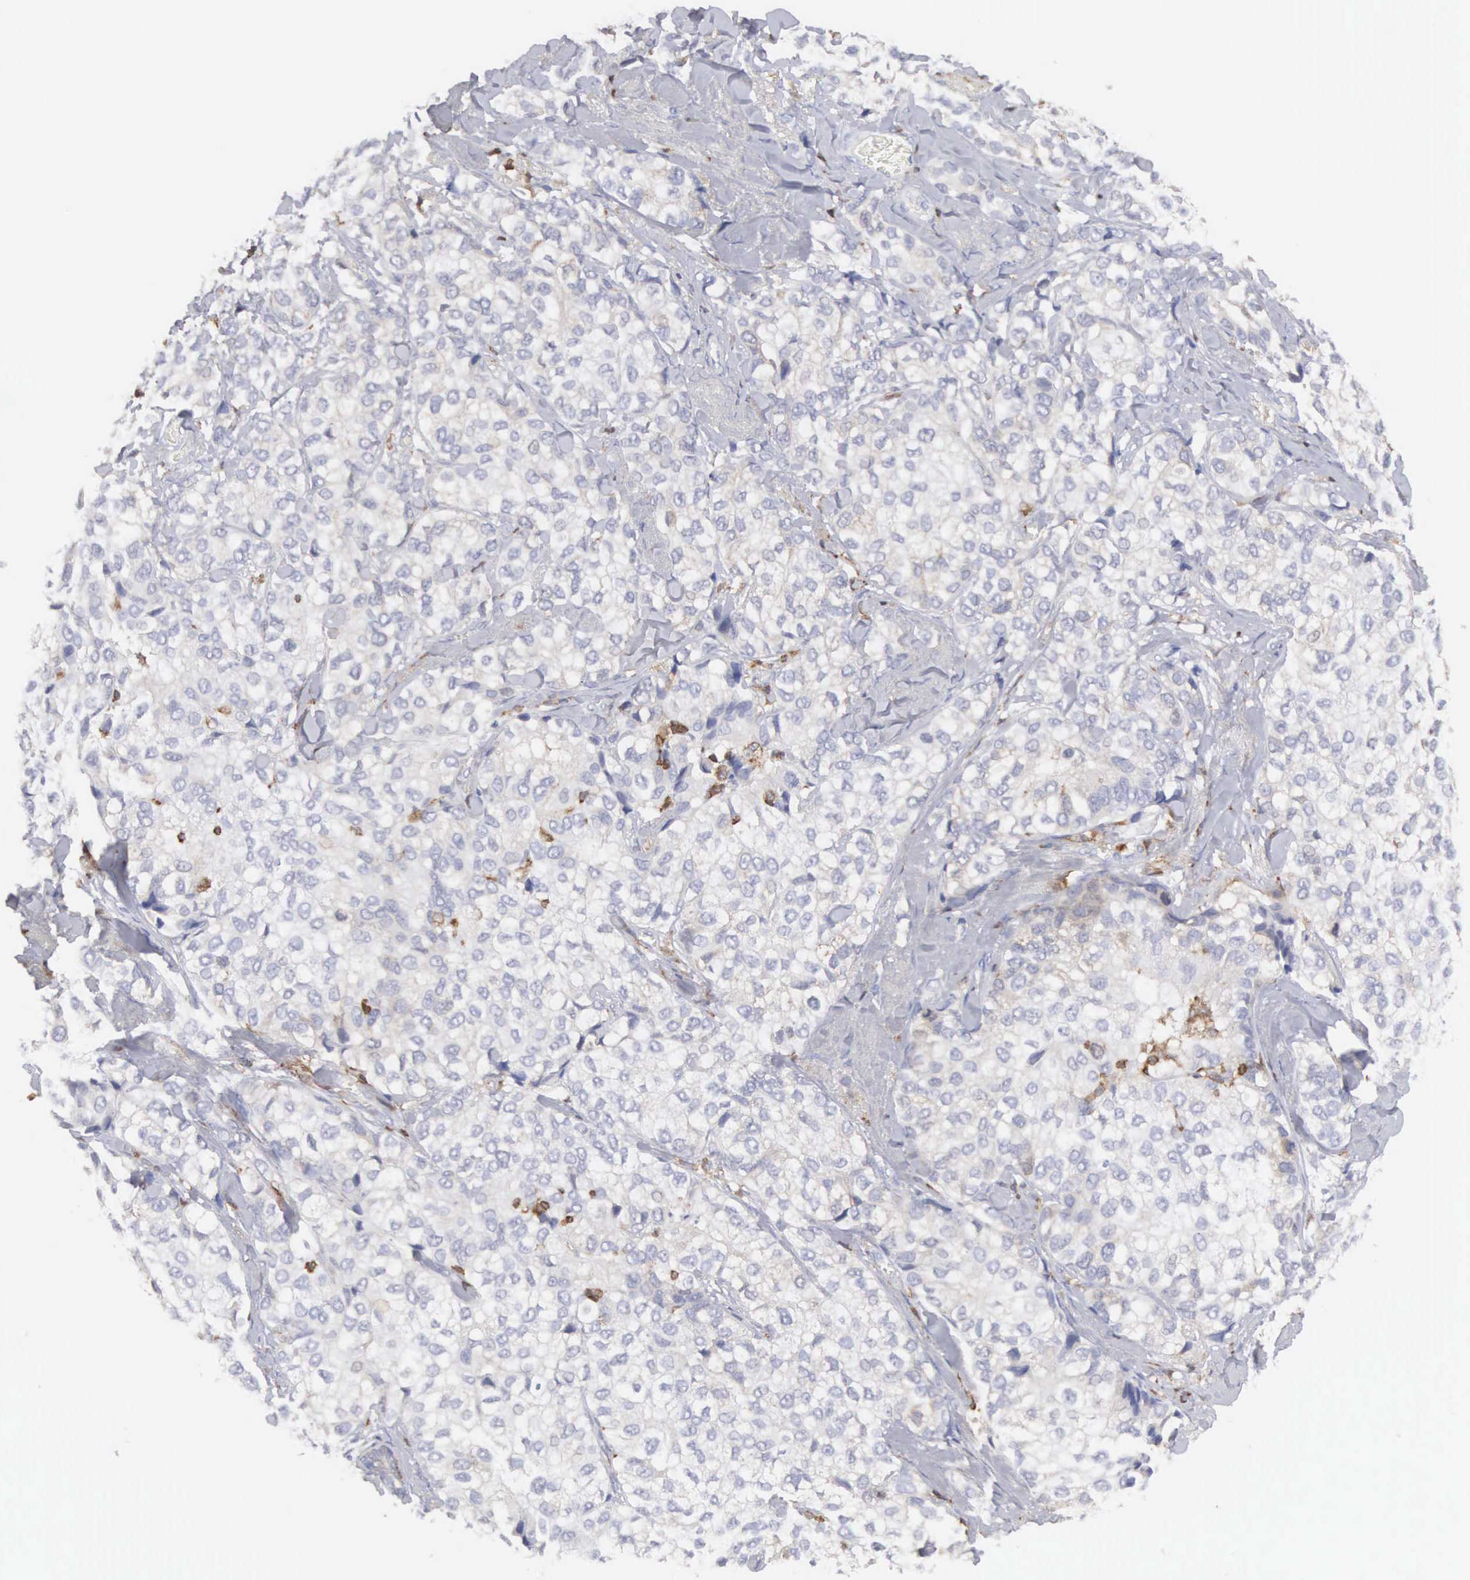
{"staining": {"intensity": "negative", "quantity": "none", "location": "none"}, "tissue": "breast cancer", "cell_type": "Tumor cells", "image_type": "cancer", "snomed": [{"axis": "morphology", "description": "Duct carcinoma"}, {"axis": "topography", "description": "Breast"}], "caption": "Photomicrograph shows no significant protein staining in tumor cells of intraductal carcinoma (breast). Nuclei are stained in blue.", "gene": "SH3BP1", "patient": {"sex": "female", "age": 45}}